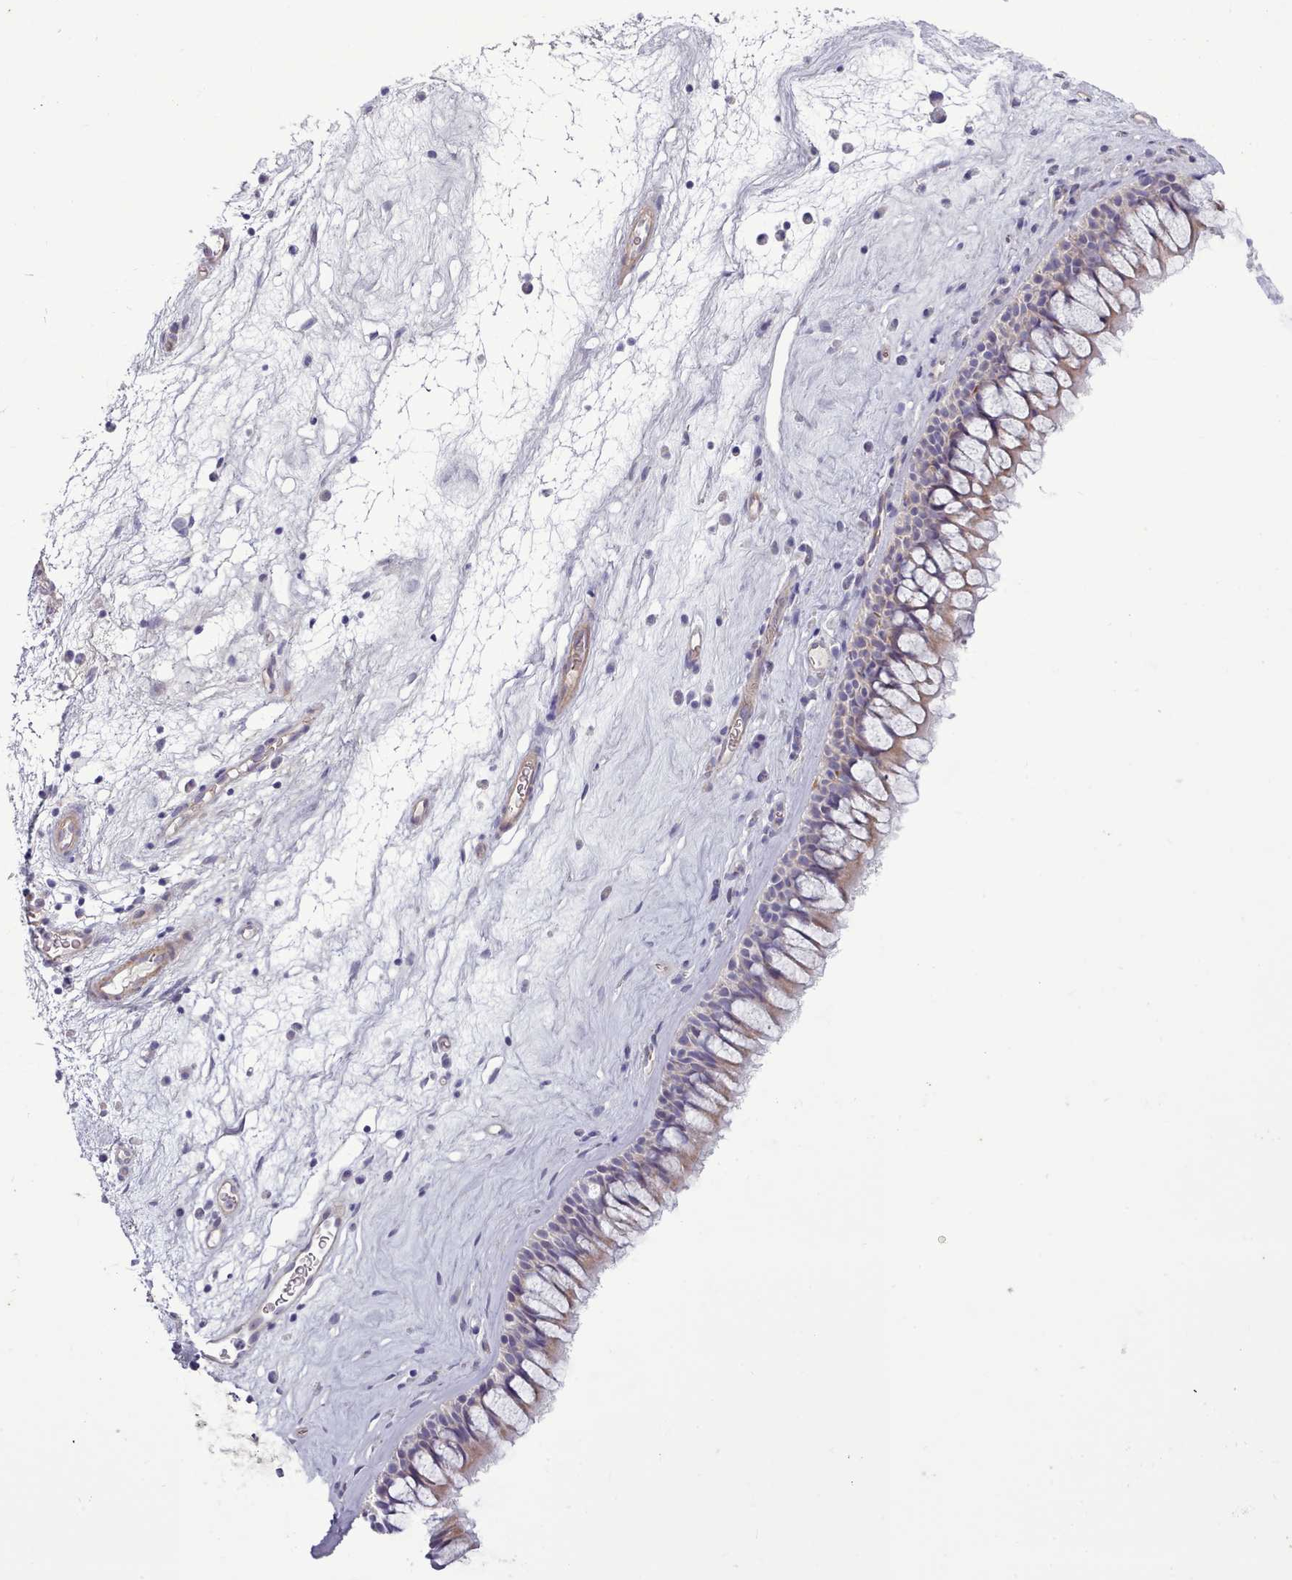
{"staining": {"intensity": "weak", "quantity": ">75%", "location": "cytoplasmic/membranous"}, "tissue": "nasopharynx", "cell_type": "Respiratory epithelial cells", "image_type": "normal", "snomed": [{"axis": "morphology", "description": "Normal tissue, NOS"}, {"axis": "morphology", "description": "Inflammation, NOS"}, {"axis": "morphology", "description": "Malignant melanoma, Metastatic site"}, {"axis": "topography", "description": "Nasopharynx"}], "caption": "Nasopharynx stained with DAB (3,3'-diaminobenzidine) IHC displays low levels of weak cytoplasmic/membranous staining in approximately >75% of respiratory epithelial cells.", "gene": "TENT4B", "patient": {"sex": "male", "age": 70}}